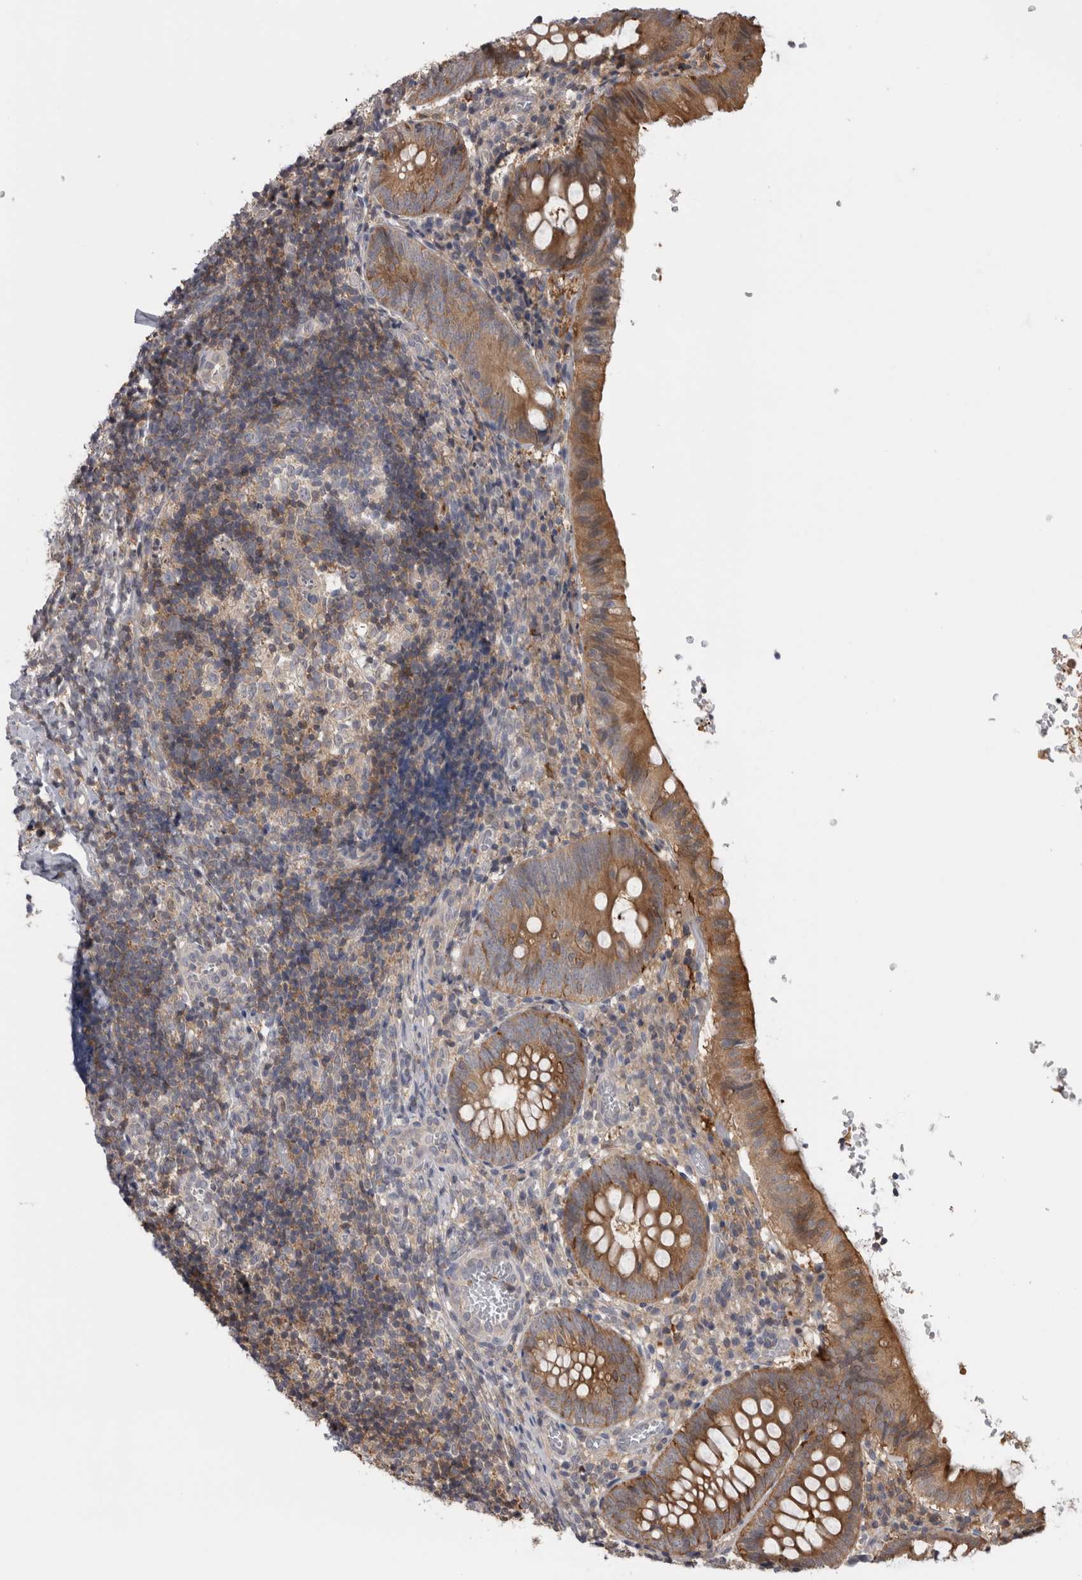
{"staining": {"intensity": "moderate", "quantity": ">75%", "location": "cytoplasmic/membranous"}, "tissue": "appendix", "cell_type": "Glandular cells", "image_type": "normal", "snomed": [{"axis": "morphology", "description": "Normal tissue, NOS"}, {"axis": "topography", "description": "Appendix"}], "caption": "Immunohistochemistry (IHC) (DAB (3,3'-diaminobenzidine)) staining of normal human appendix shows moderate cytoplasmic/membranous protein positivity in about >75% of glandular cells.", "gene": "USH1G", "patient": {"sex": "male", "age": 8}}